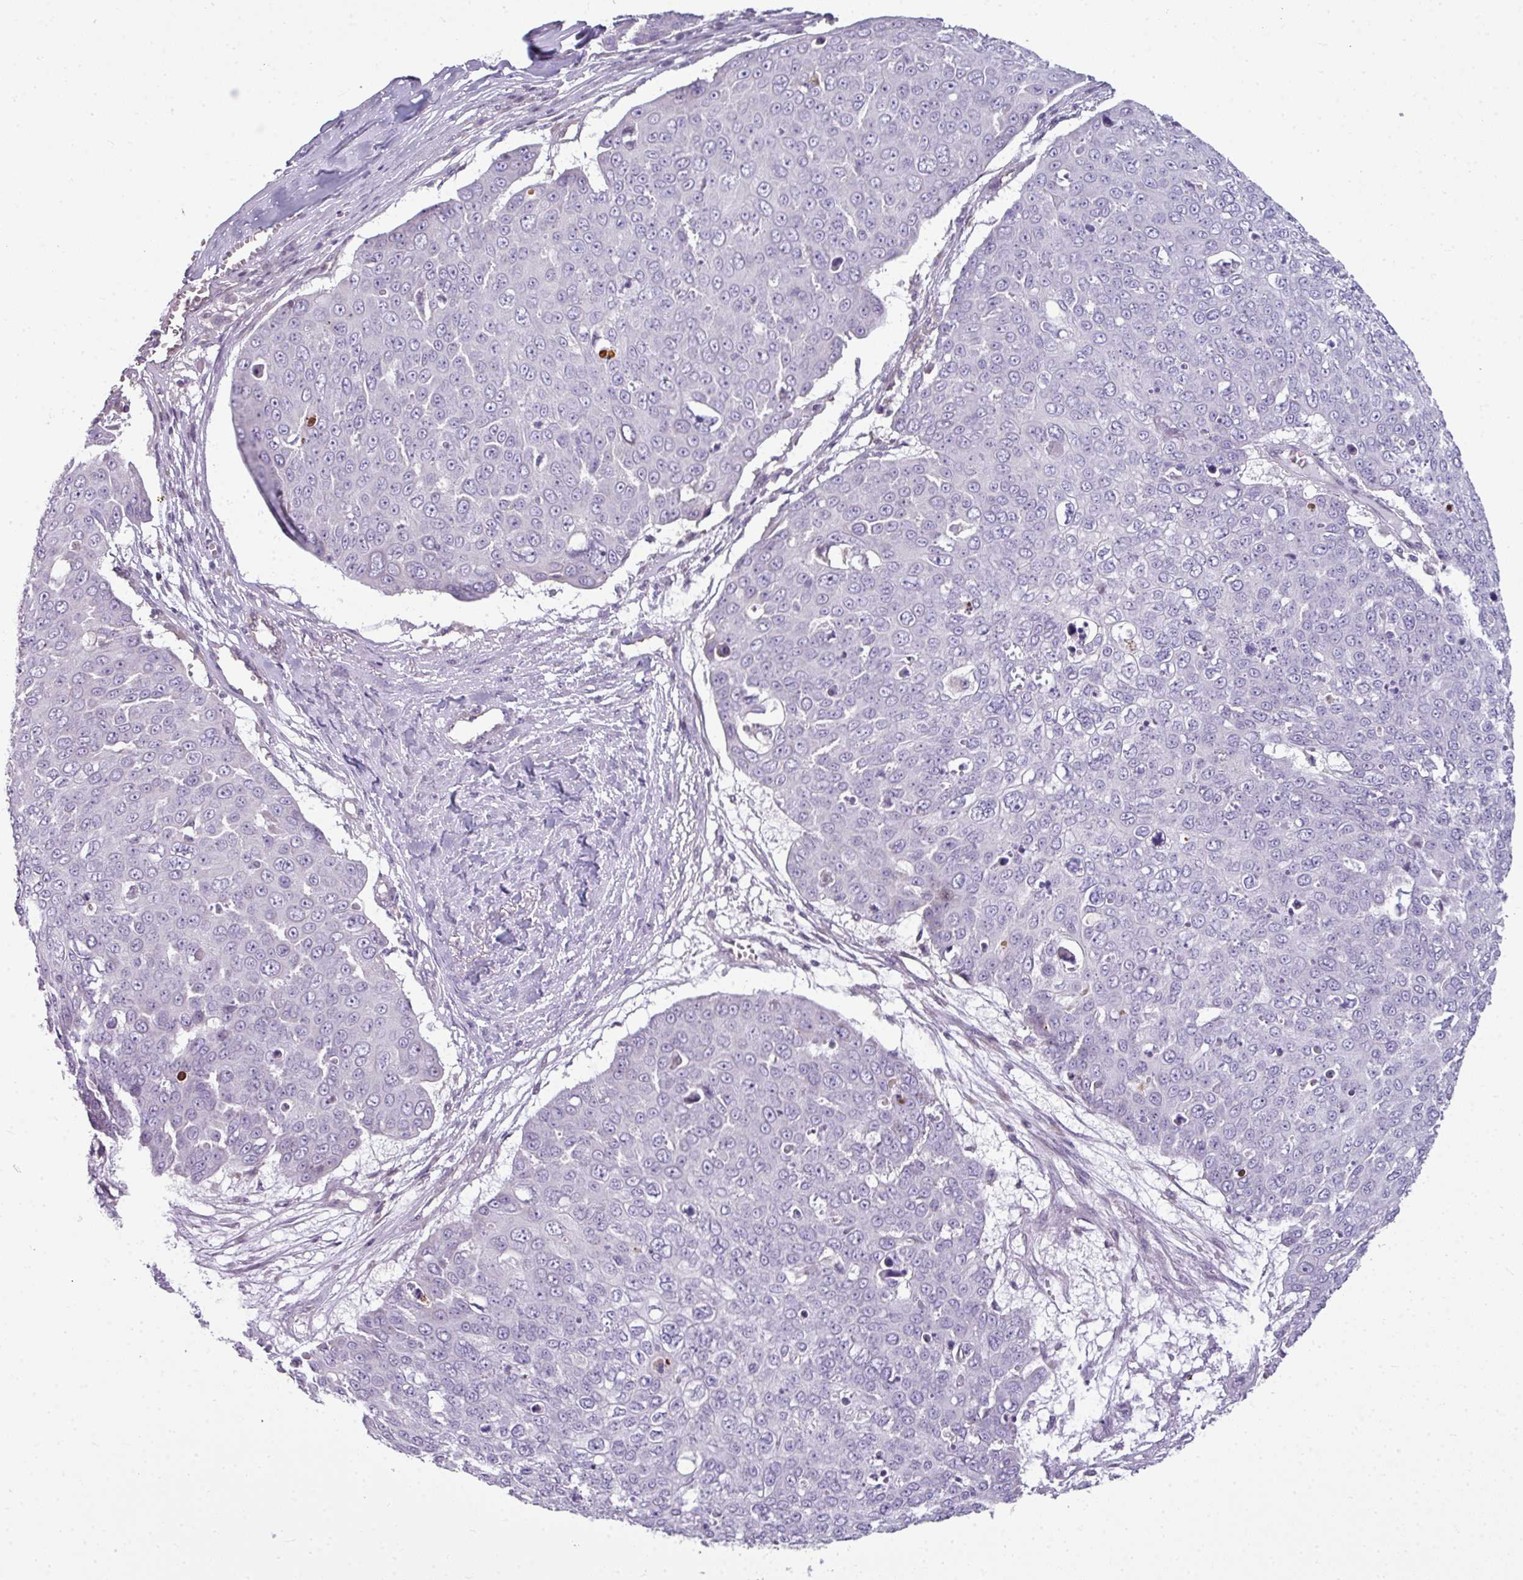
{"staining": {"intensity": "negative", "quantity": "none", "location": "none"}, "tissue": "skin cancer", "cell_type": "Tumor cells", "image_type": "cancer", "snomed": [{"axis": "morphology", "description": "Squamous cell carcinoma, NOS"}, {"axis": "topography", "description": "Skin"}], "caption": "This is an immunohistochemistry image of skin cancer (squamous cell carcinoma). There is no staining in tumor cells.", "gene": "STAT5A", "patient": {"sex": "male", "age": 71}}